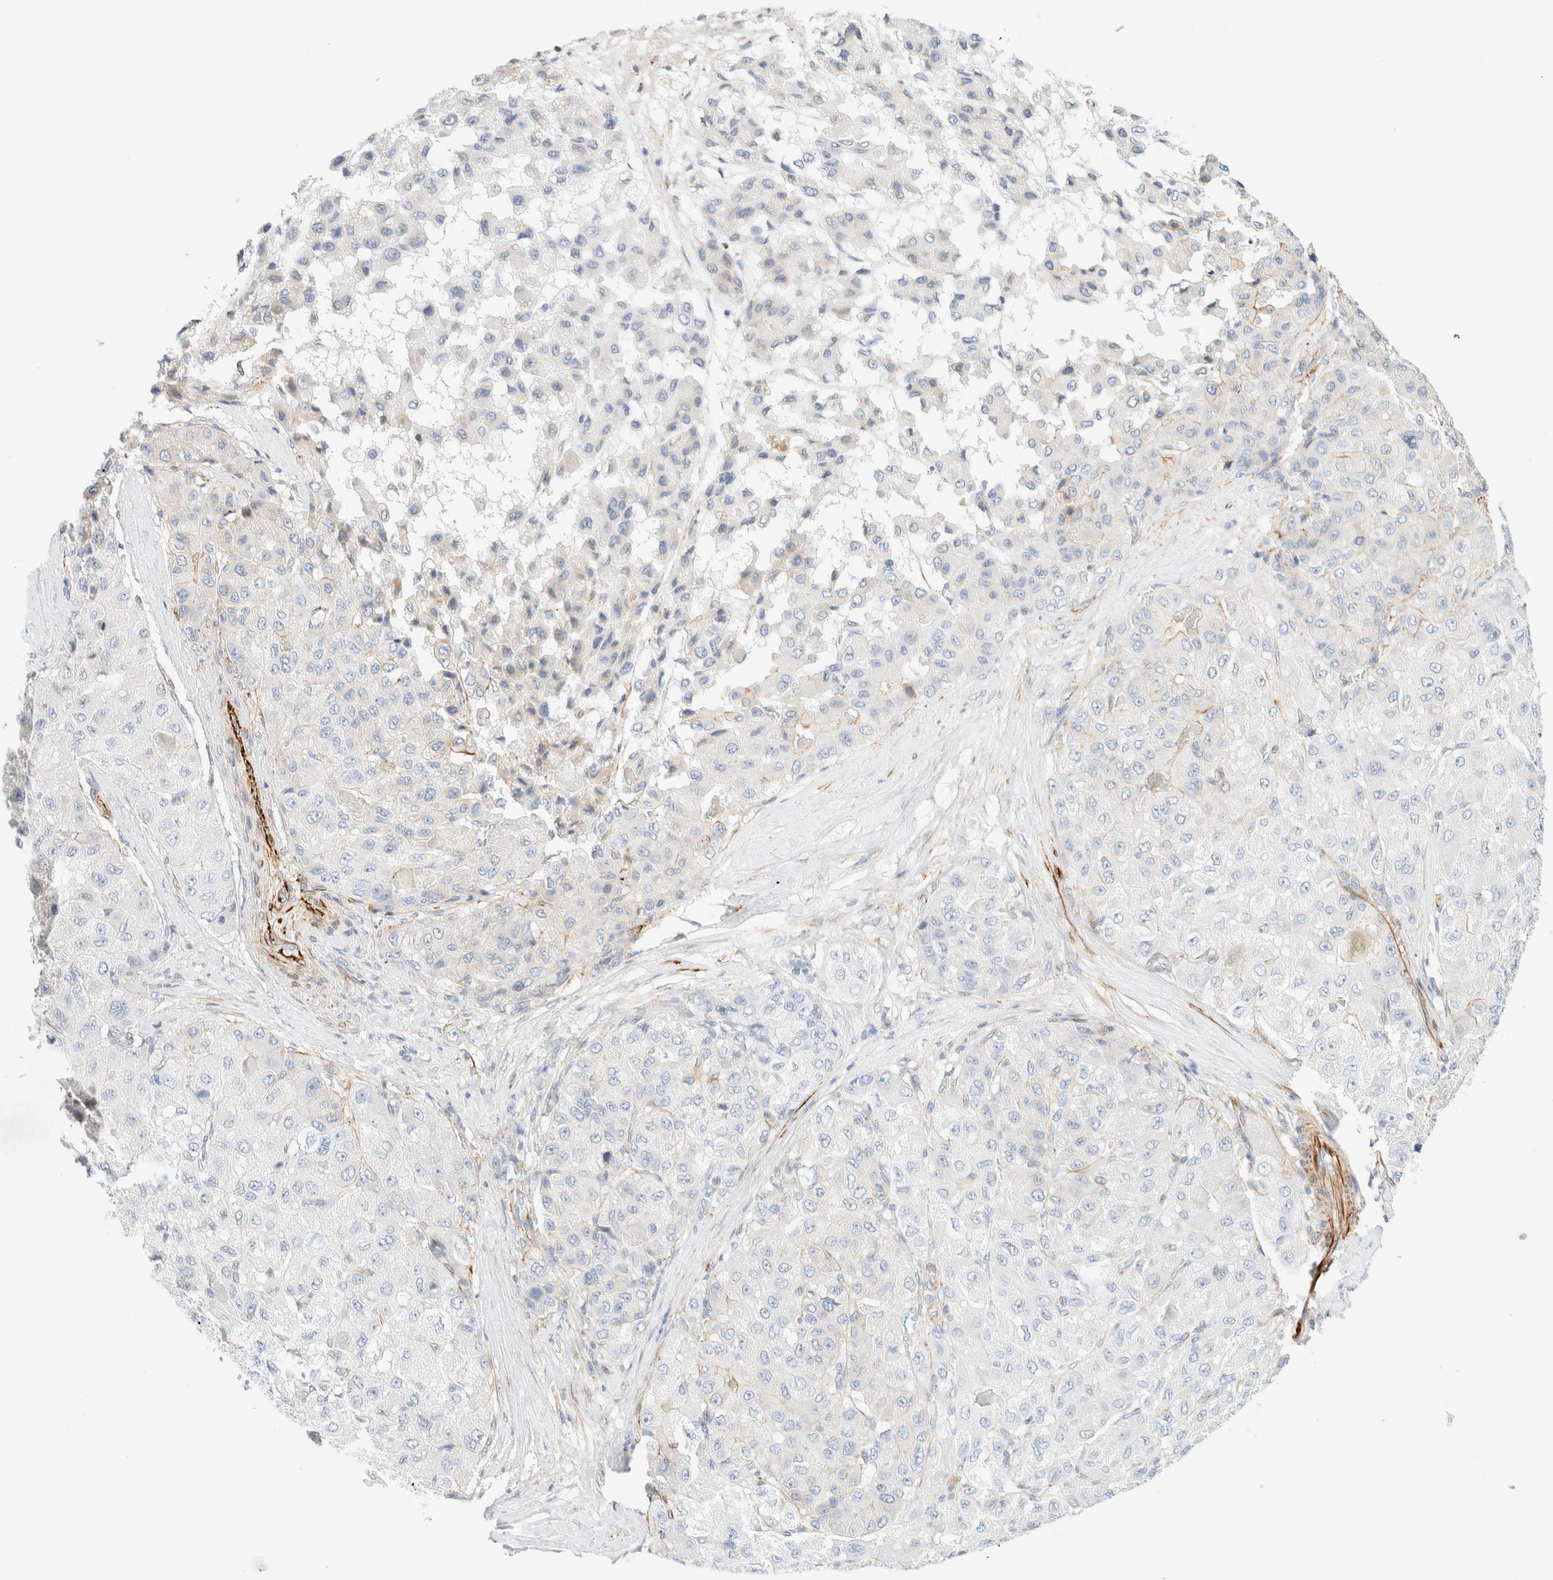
{"staining": {"intensity": "negative", "quantity": "none", "location": "none"}, "tissue": "liver cancer", "cell_type": "Tumor cells", "image_type": "cancer", "snomed": [{"axis": "morphology", "description": "Carcinoma, Hepatocellular, NOS"}, {"axis": "topography", "description": "Liver"}], "caption": "DAB (3,3'-diaminobenzidine) immunohistochemical staining of liver cancer exhibits no significant staining in tumor cells. The staining is performed using DAB (3,3'-diaminobenzidine) brown chromogen with nuclei counter-stained in using hematoxylin.", "gene": "SLC25A48", "patient": {"sex": "male", "age": 80}}